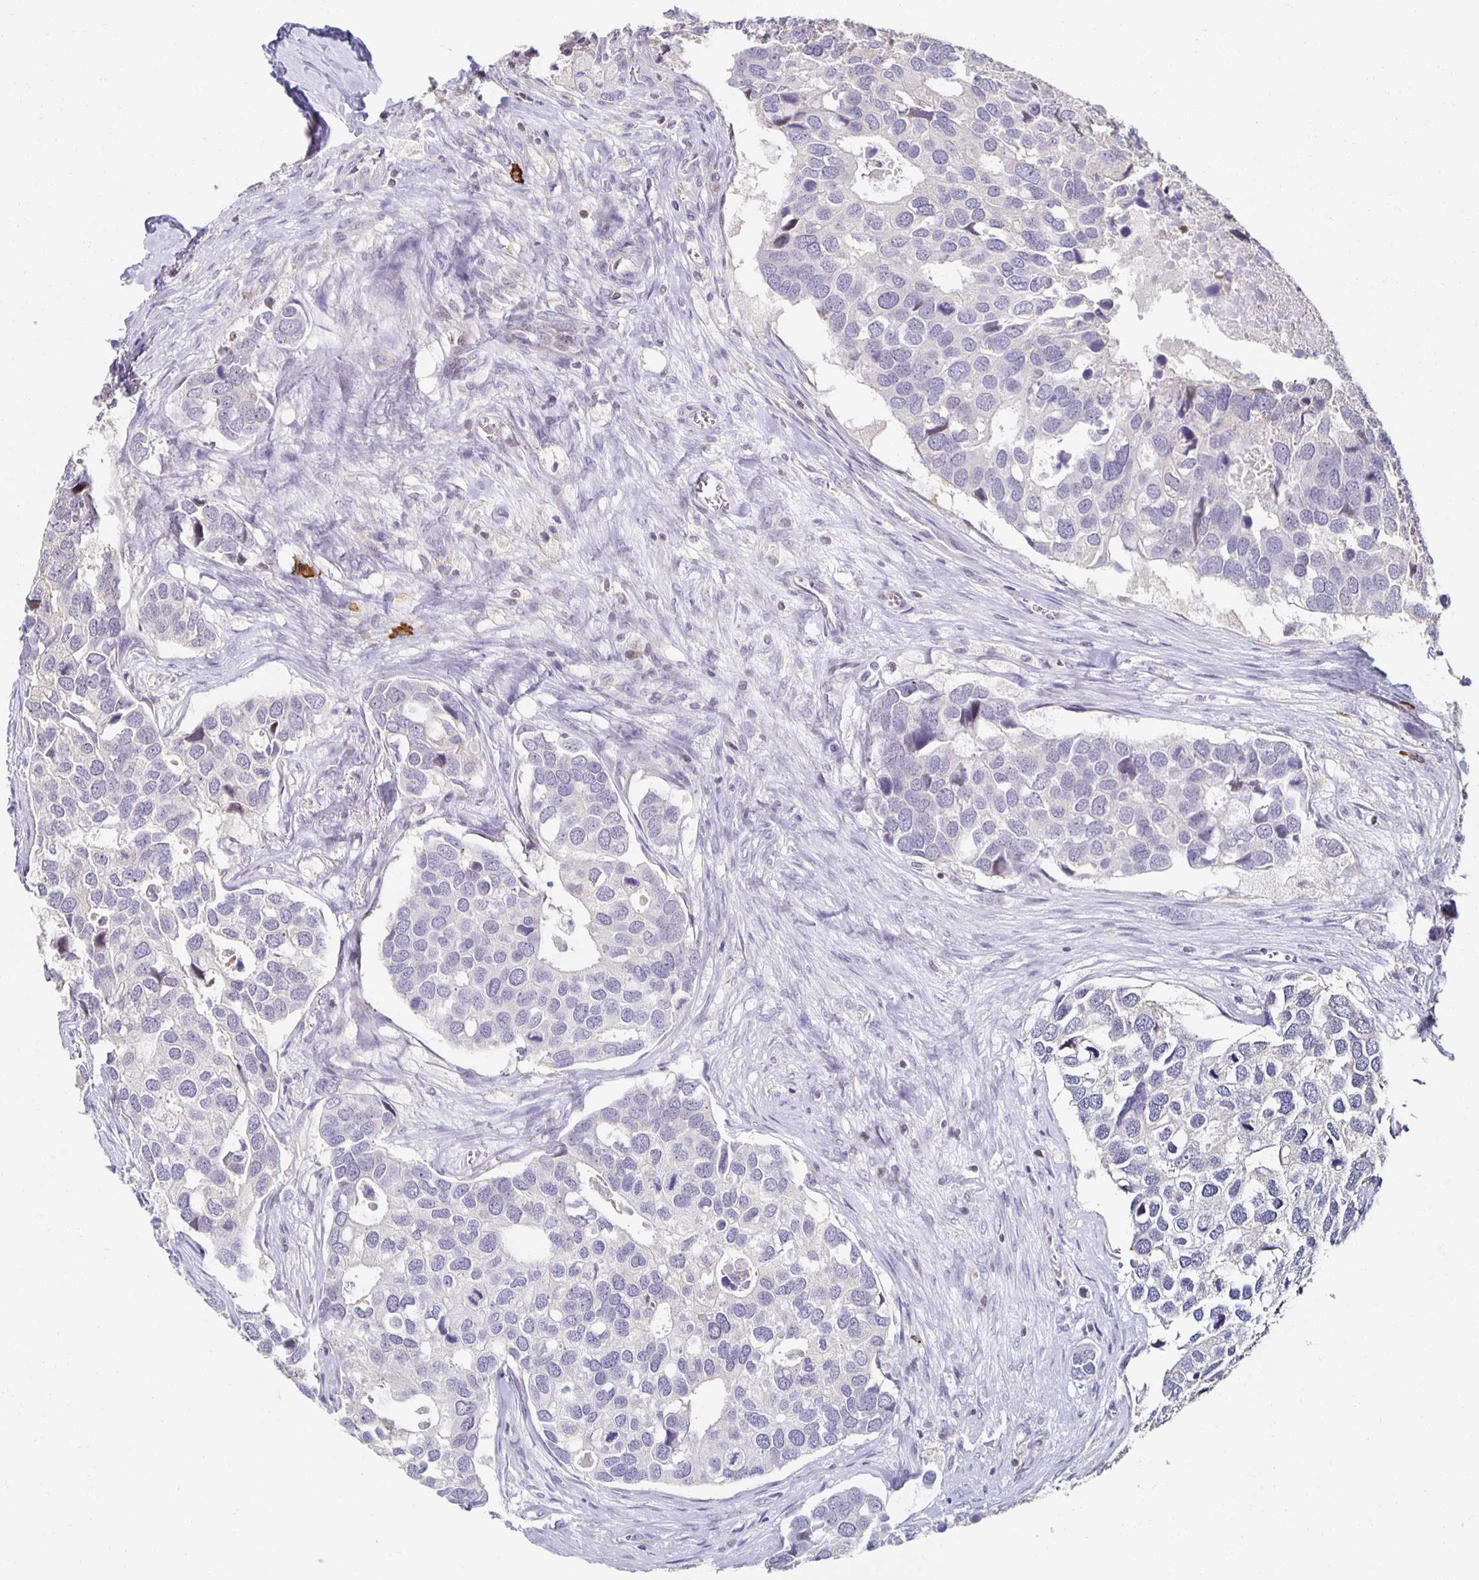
{"staining": {"intensity": "negative", "quantity": "none", "location": "none"}, "tissue": "breast cancer", "cell_type": "Tumor cells", "image_type": "cancer", "snomed": [{"axis": "morphology", "description": "Duct carcinoma"}, {"axis": "topography", "description": "Breast"}], "caption": "Protein analysis of breast invasive ductal carcinoma exhibits no significant staining in tumor cells. (DAB (3,3'-diaminobenzidine) immunohistochemistry (IHC), high magnification).", "gene": "ZNF692", "patient": {"sex": "female", "age": 83}}